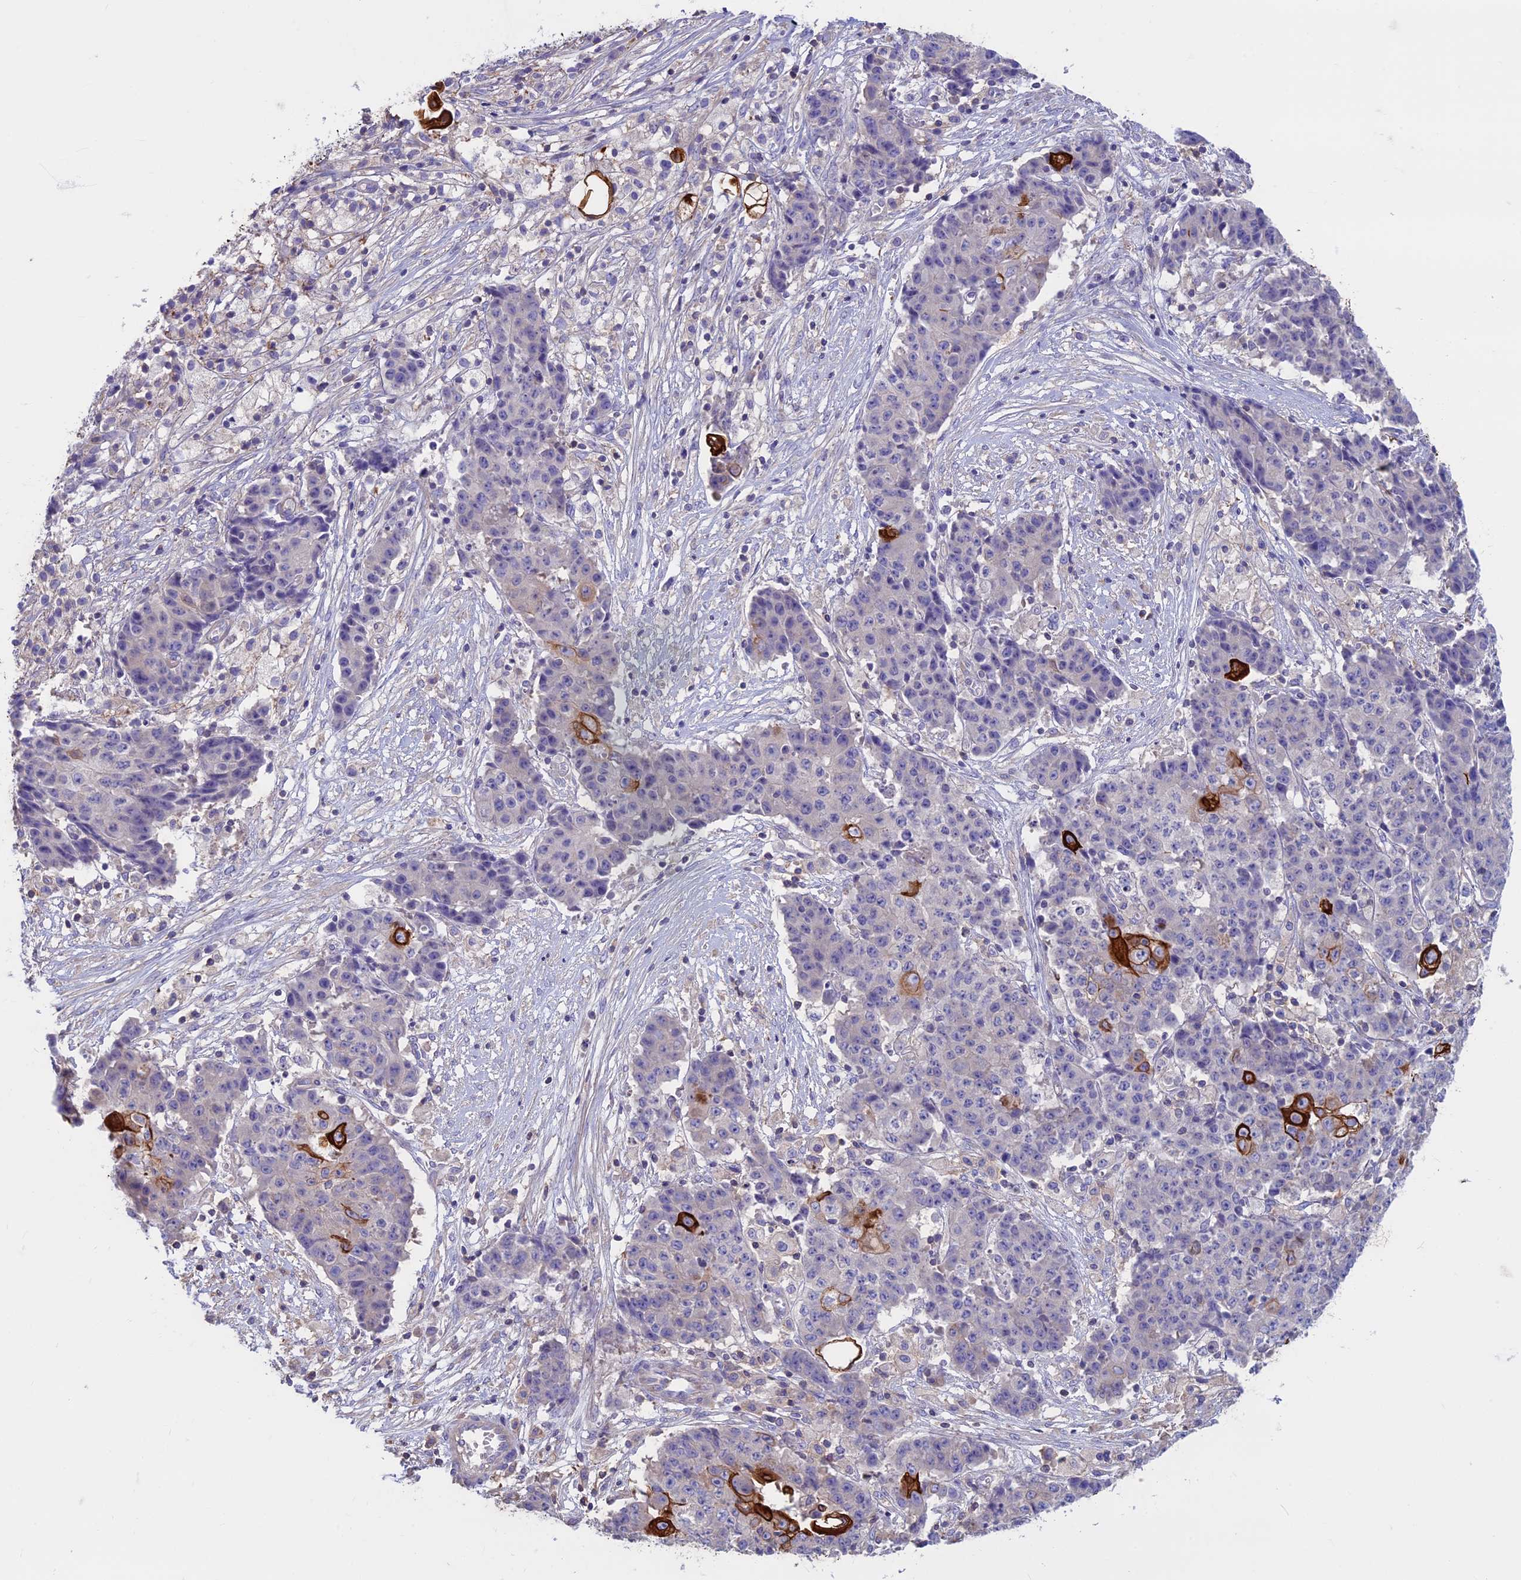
{"staining": {"intensity": "strong", "quantity": "<25%", "location": "cytoplasmic/membranous"}, "tissue": "ovarian cancer", "cell_type": "Tumor cells", "image_type": "cancer", "snomed": [{"axis": "morphology", "description": "Carcinoma, endometroid"}, {"axis": "topography", "description": "Ovary"}], "caption": "Ovarian endometroid carcinoma was stained to show a protein in brown. There is medium levels of strong cytoplasmic/membranous positivity in approximately <25% of tumor cells.", "gene": "CDAN1", "patient": {"sex": "female", "age": 42}}